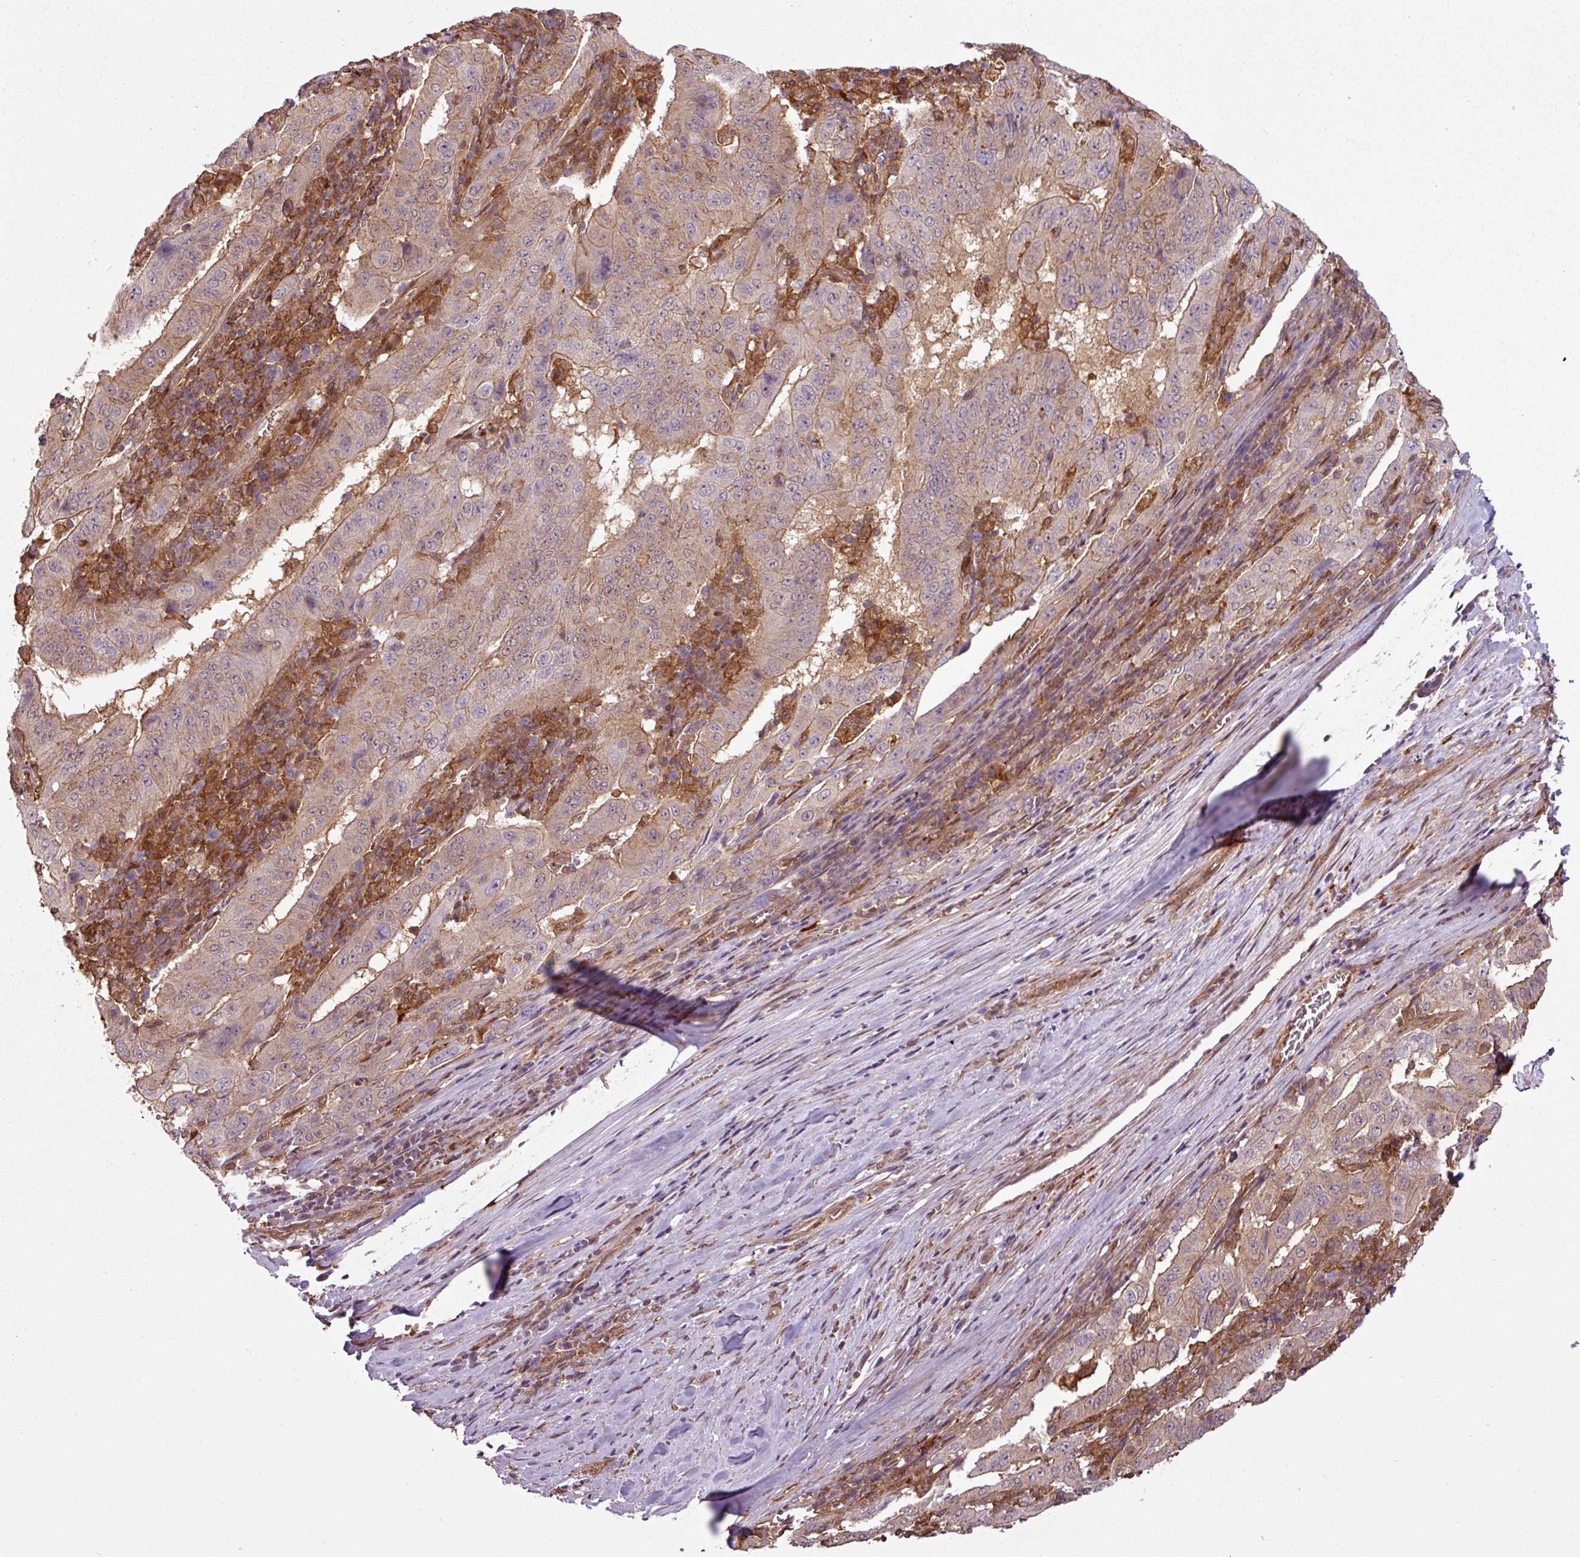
{"staining": {"intensity": "weak", "quantity": ">75%", "location": "cytoplasmic/membranous"}, "tissue": "pancreatic cancer", "cell_type": "Tumor cells", "image_type": "cancer", "snomed": [{"axis": "morphology", "description": "Adenocarcinoma, NOS"}, {"axis": "topography", "description": "Pancreas"}], "caption": "Immunohistochemical staining of pancreatic cancer (adenocarcinoma) demonstrates weak cytoplasmic/membranous protein expression in about >75% of tumor cells.", "gene": "SH3BGRL", "patient": {"sex": "male", "age": 63}}